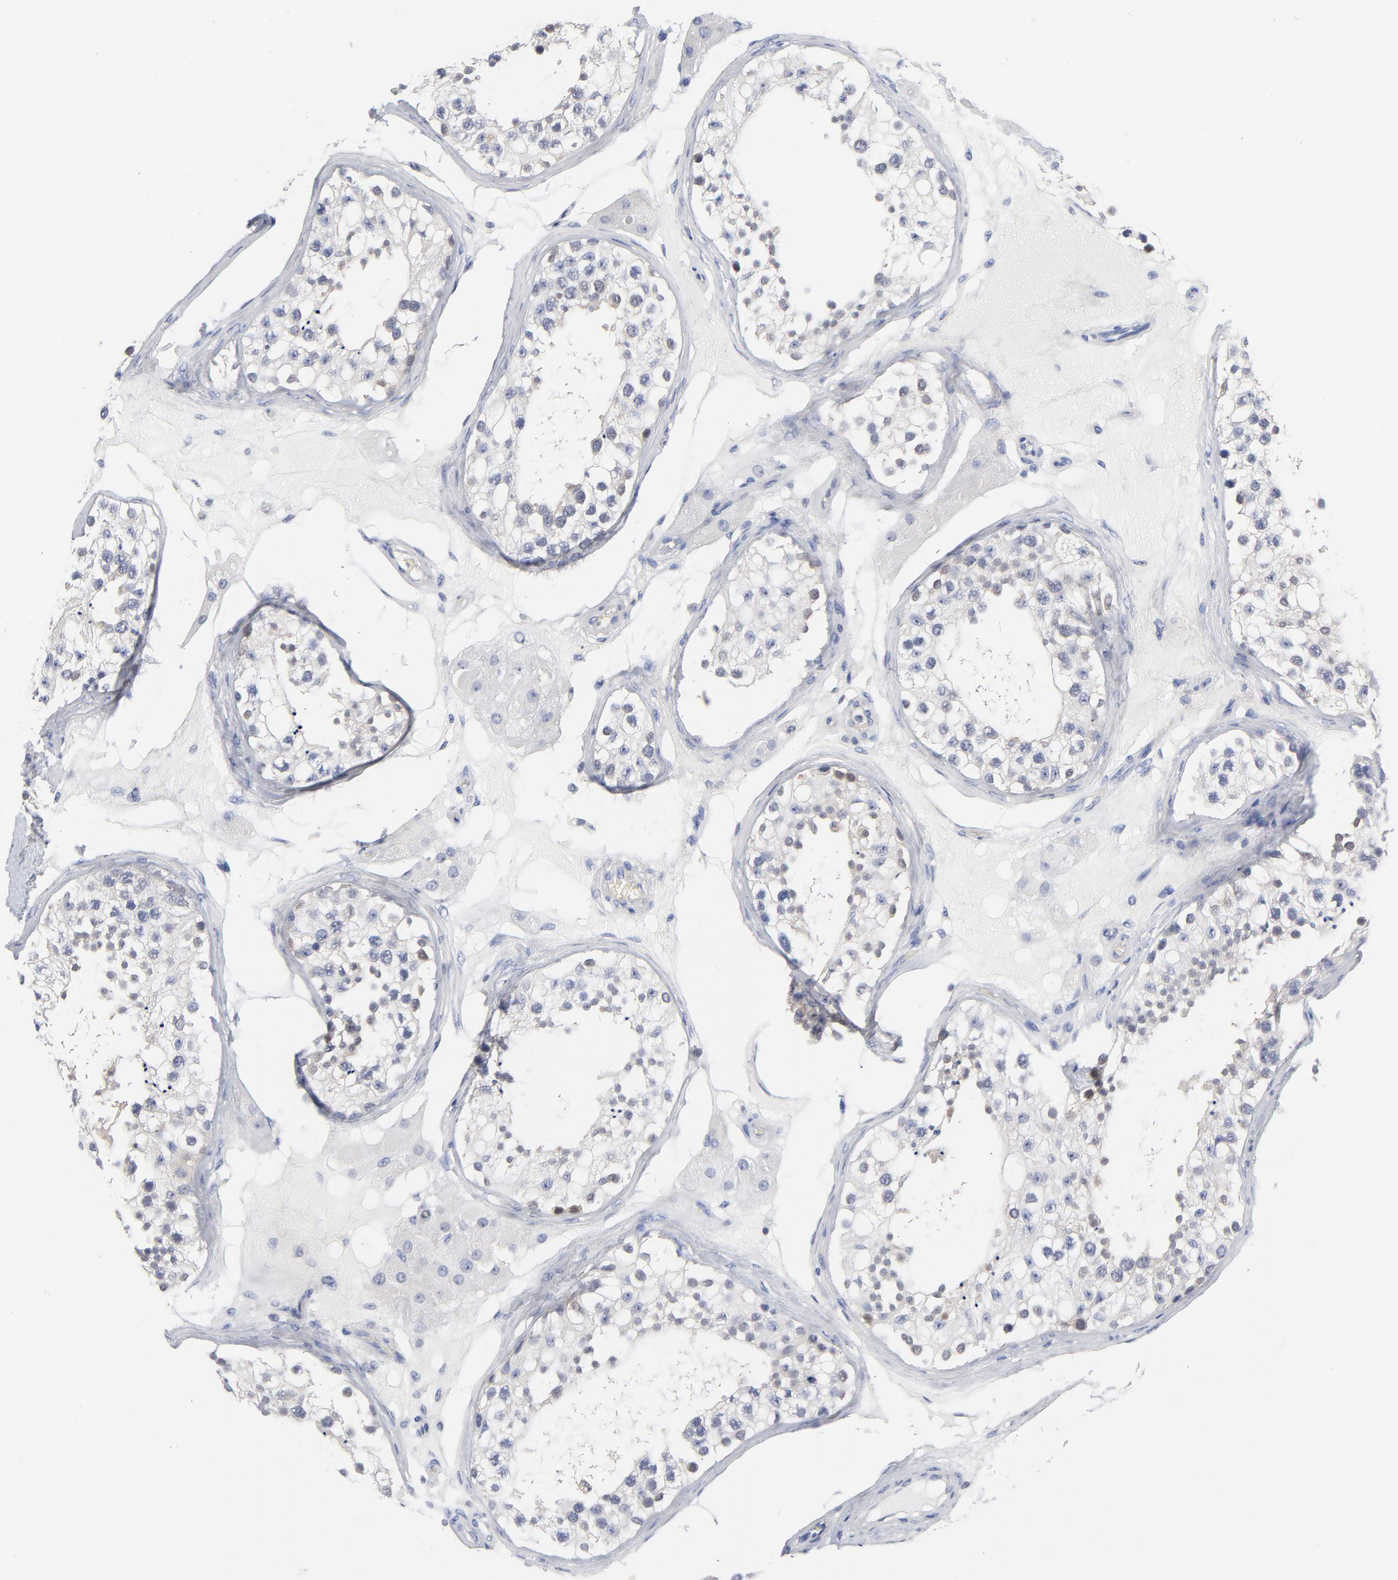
{"staining": {"intensity": "weak", "quantity": "<25%", "location": "cytoplasmic/membranous,nuclear"}, "tissue": "testis", "cell_type": "Cells in seminiferous ducts", "image_type": "normal", "snomed": [{"axis": "morphology", "description": "Normal tissue, NOS"}, {"axis": "topography", "description": "Testis"}], "caption": "Testis stained for a protein using immunohistochemistry (IHC) reveals no staining cells in seminiferous ducts.", "gene": "CAB39L", "patient": {"sex": "male", "age": 68}}